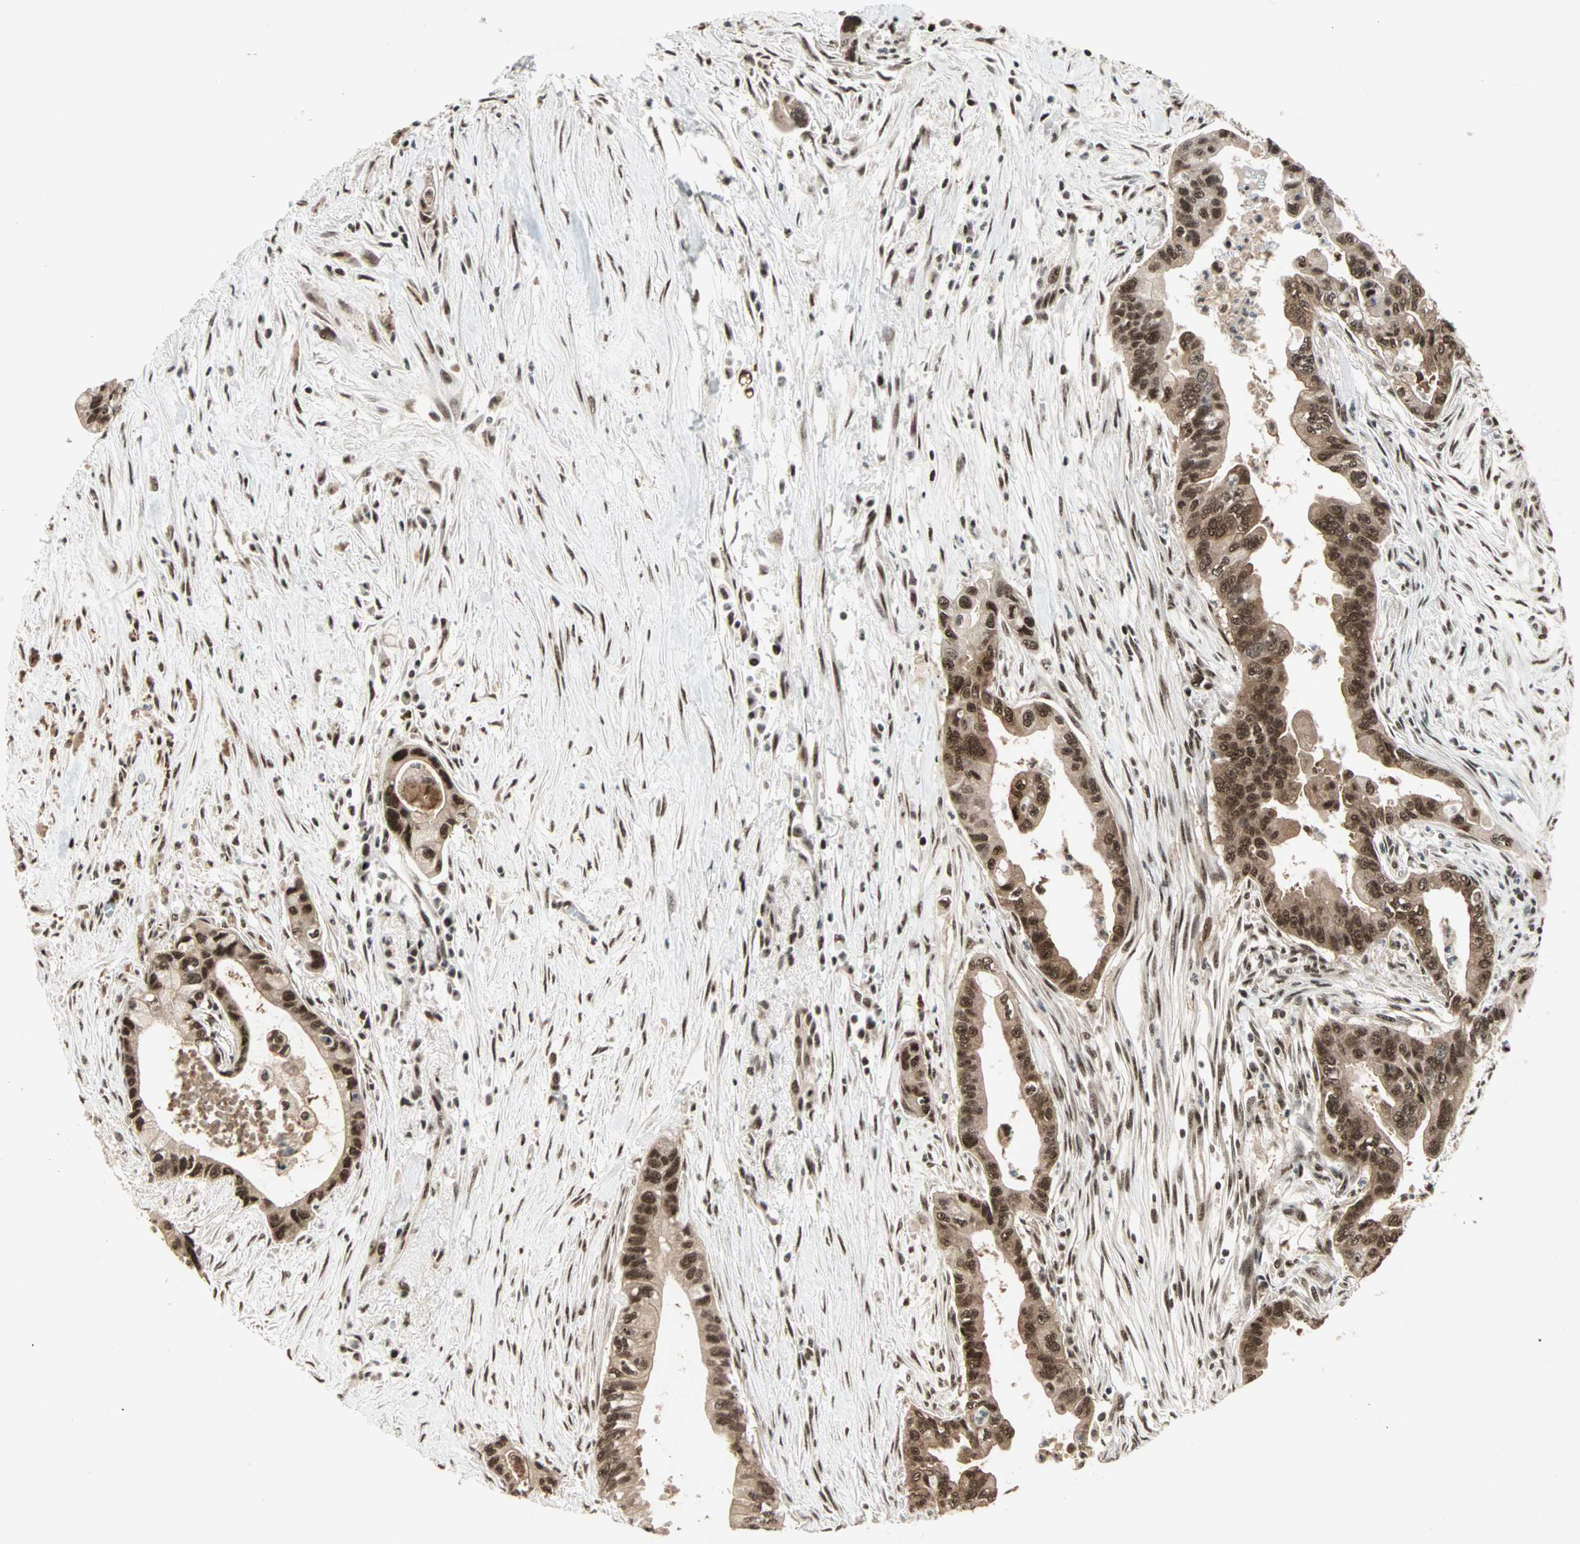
{"staining": {"intensity": "strong", "quantity": ">75%", "location": "cytoplasmic/membranous,nuclear"}, "tissue": "pancreatic cancer", "cell_type": "Tumor cells", "image_type": "cancer", "snomed": [{"axis": "morphology", "description": "Adenocarcinoma, NOS"}, {"axis": "topography", "description": "Pancreas"}], "caption": "Immunohistochemical staining of human pancreatic cancer (adenocarcinoma) exhibits high levels of strong cytoplasmic/membranous and nuclear expression in approximately >75% of tumor cells.", "gene": "ZNF44", "patient": {"sex": "male", "age": 70}}